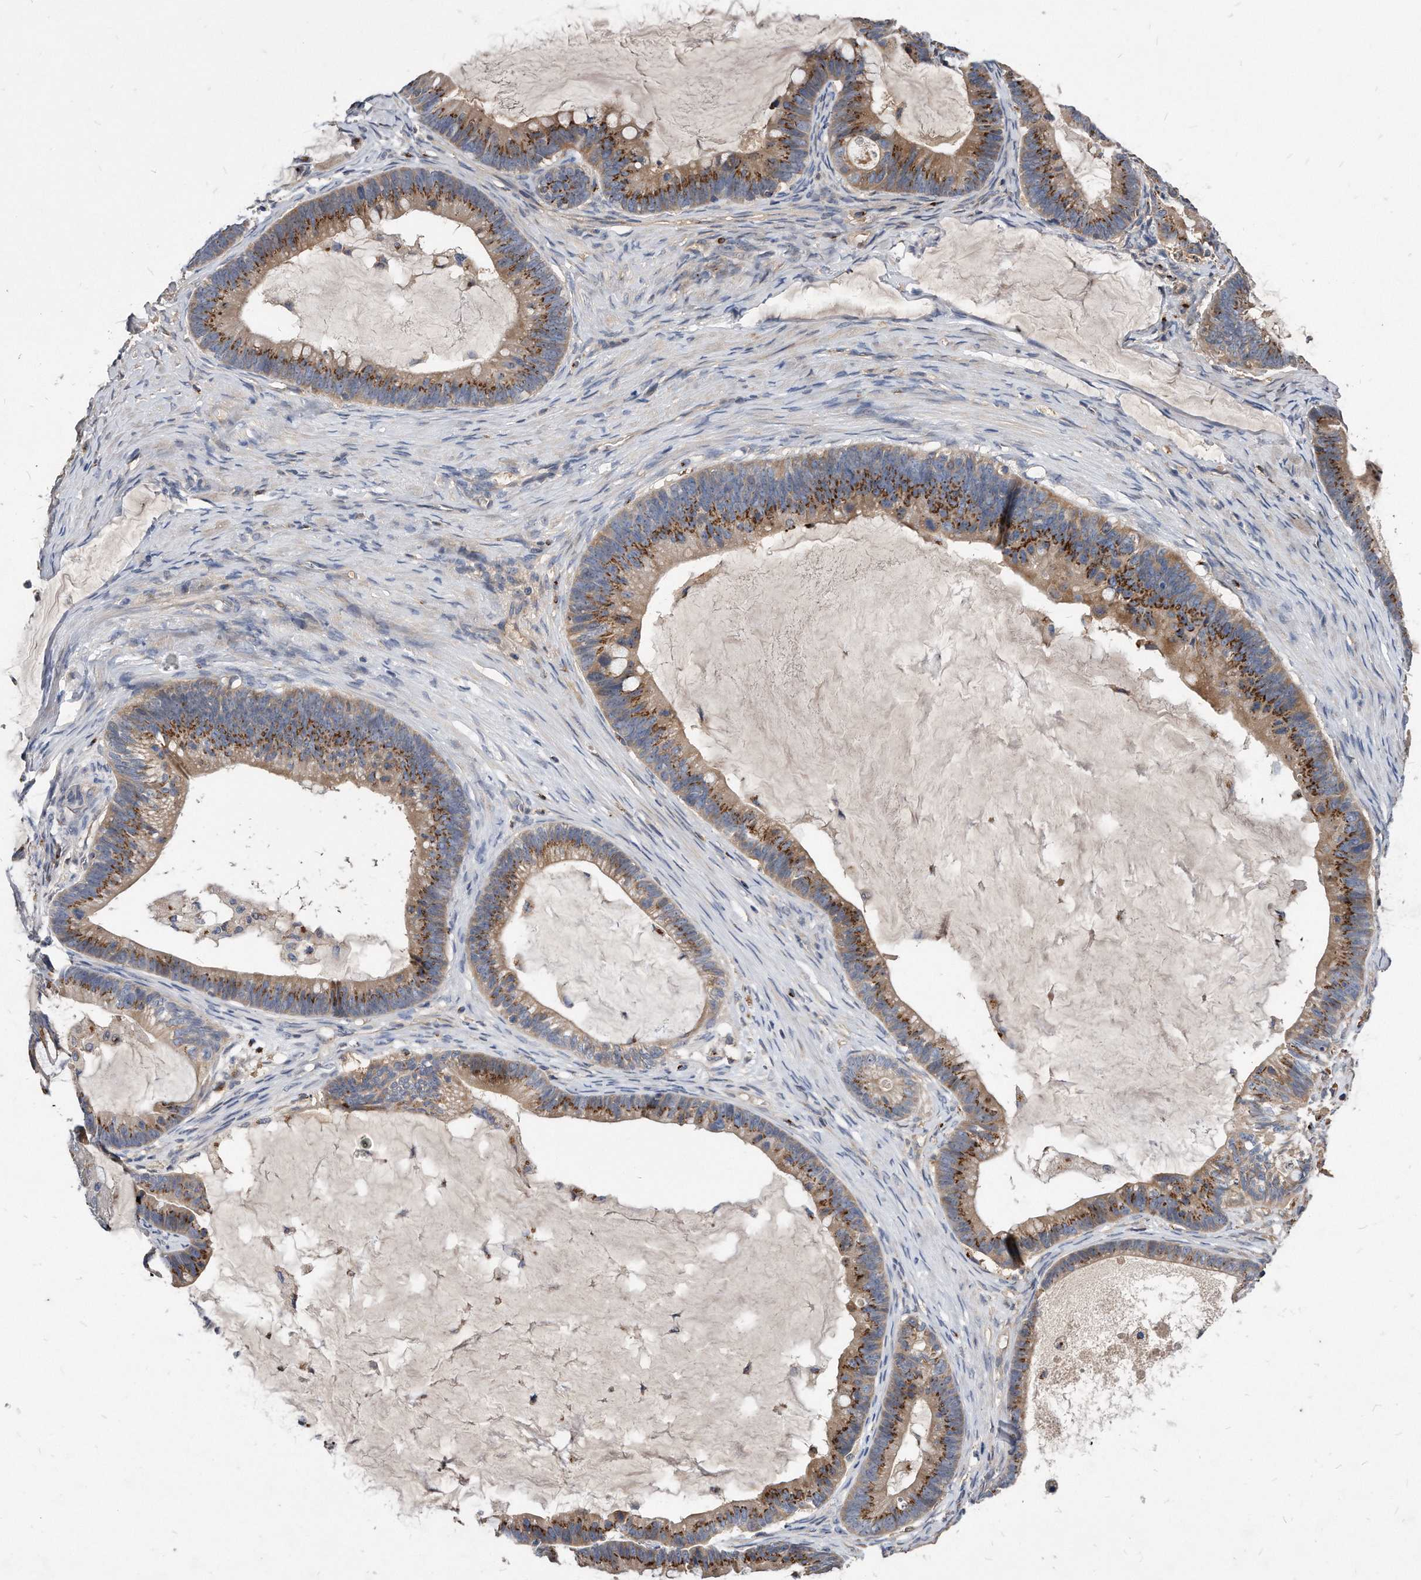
{"staining": {"intensity": "moderate", "quantity": ">75%", "location": "cytoplasmic/membranous"}, "tissue": "ovarian cancer", "cell_type": "Tumor cells", "image_type": "cancer", "snomed": [{"axis": "morphology", "description": "Cystadenocarcinoma, mucinous, NOS"}, {"axis": "topography", "description": "Ovary"}], "caption": "The micrograph shows a brown stain indicating the presence of a protein in the cytoplasmic/membranous of tumor cells in ovarian cancer (mucinous cystadenocarcinoma).", "gene": "MGAT4A", "patient": {"sex": "female", "age": 61}}